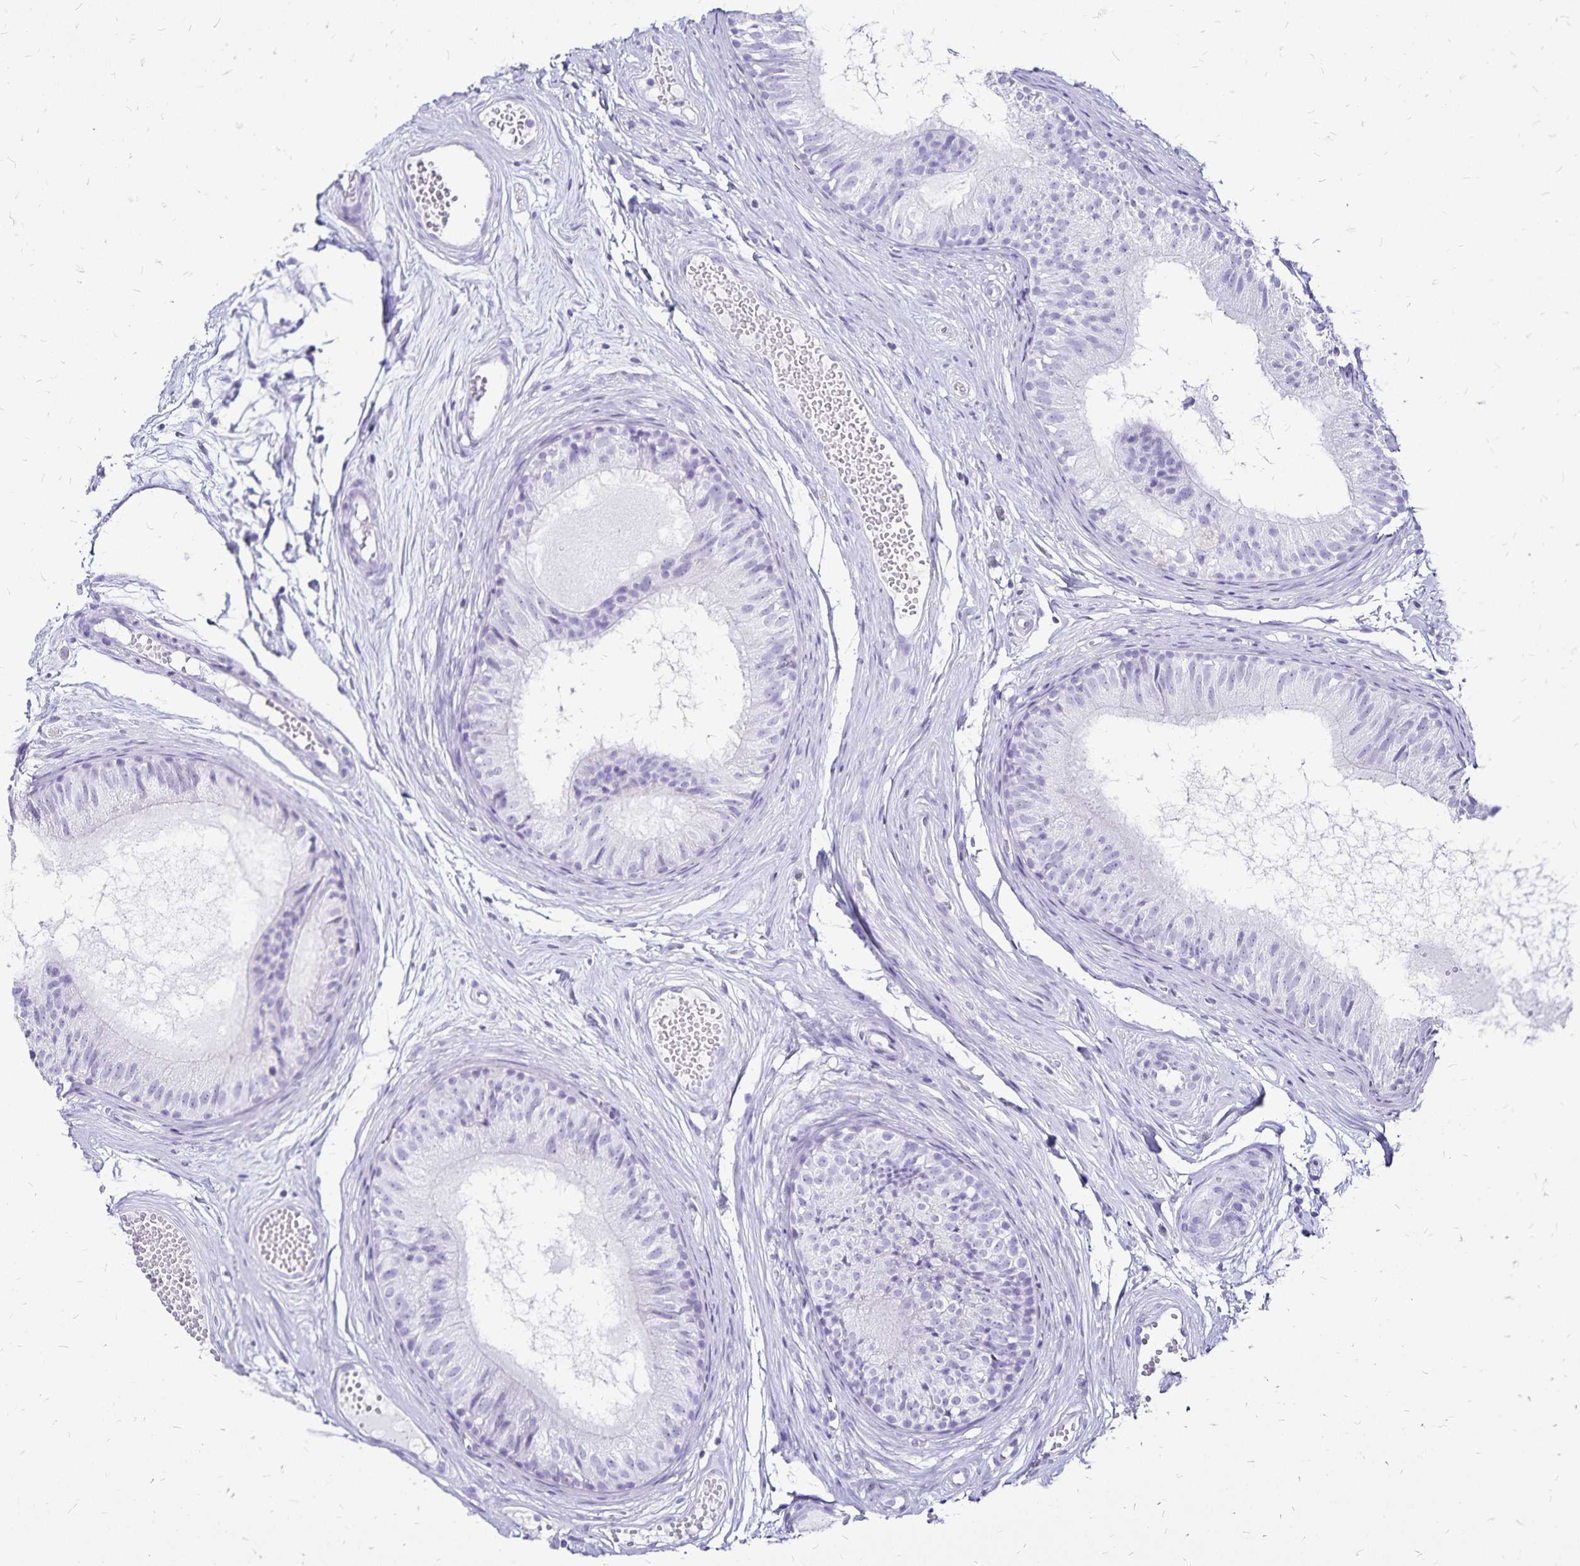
{"staining": {"intensity": "negative", "quantity": "none", "location": "none"}, "tissue": "epididymis", "cell_type": "Glandular cells", "image_type": "normal", "snomed": [{"axis": "morphology", "description": "Normal tissue, NOS"}, {"axis": "morphology", "description": "Seminoma, NOS"}, {"axis": "topography", "description": "Testis"}, {"axis": "topography", "description": "Epididymis"}], "caption": "This is an immunohistochemistry (IHC) histopathology image of benign human epididymis. There is no expression in glandular cells.", "gene": "LIN28B", "patient": {"sex": "male", "age": 34}}